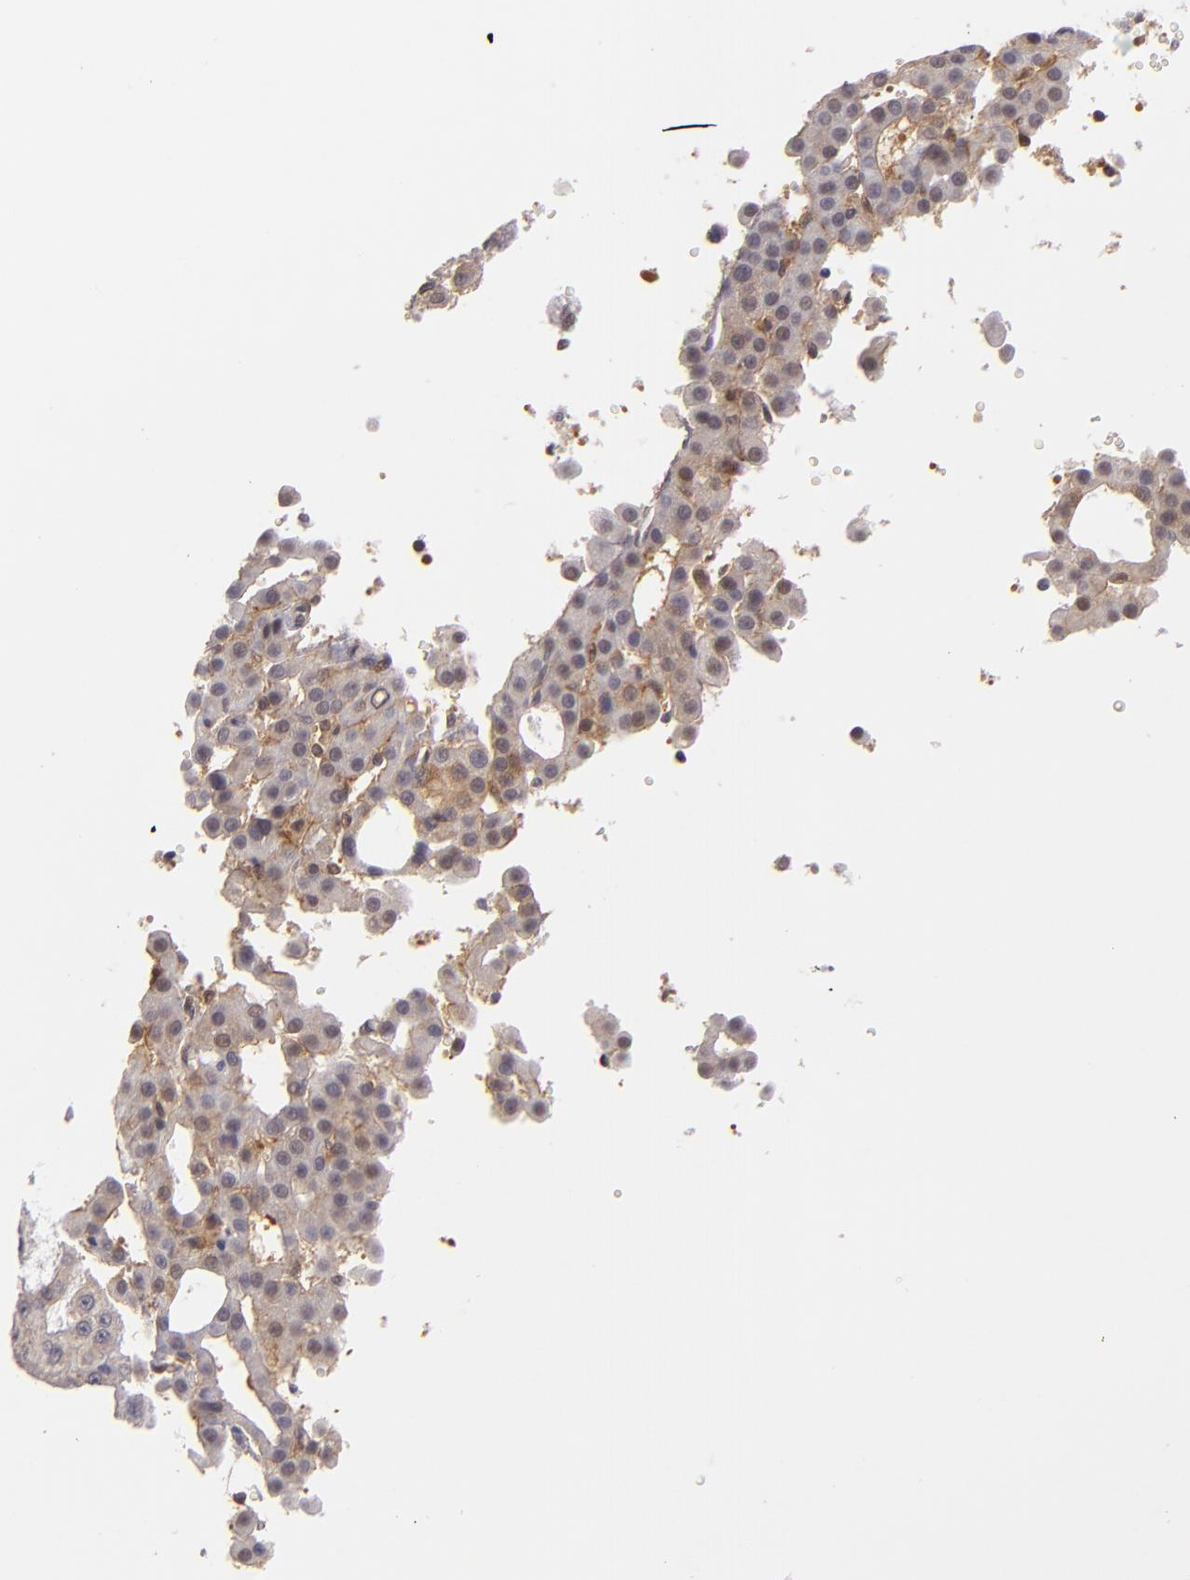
{"staining": {"intensity": "weak", "quantity": "<25%", "location": "cytoplasmic/membranous"}, "tissue": "liver cancer", "cell_type": "Tumor cells", "image_type": "cancer", "snomed": [{"axis": "morphology", "description": "Carcinoma, Hepatocellular, NOS"}, {"axis": "topography", "description": "Liver"}], "caption": "IHC photomicrograph of neoplastic tissue: hepatocellular carcinoma (liver) stained with DAB reveals no significant protein expression in tumor cells.", "gene": "PTPN13", "patient": {"sex": "male", "age": 47}}